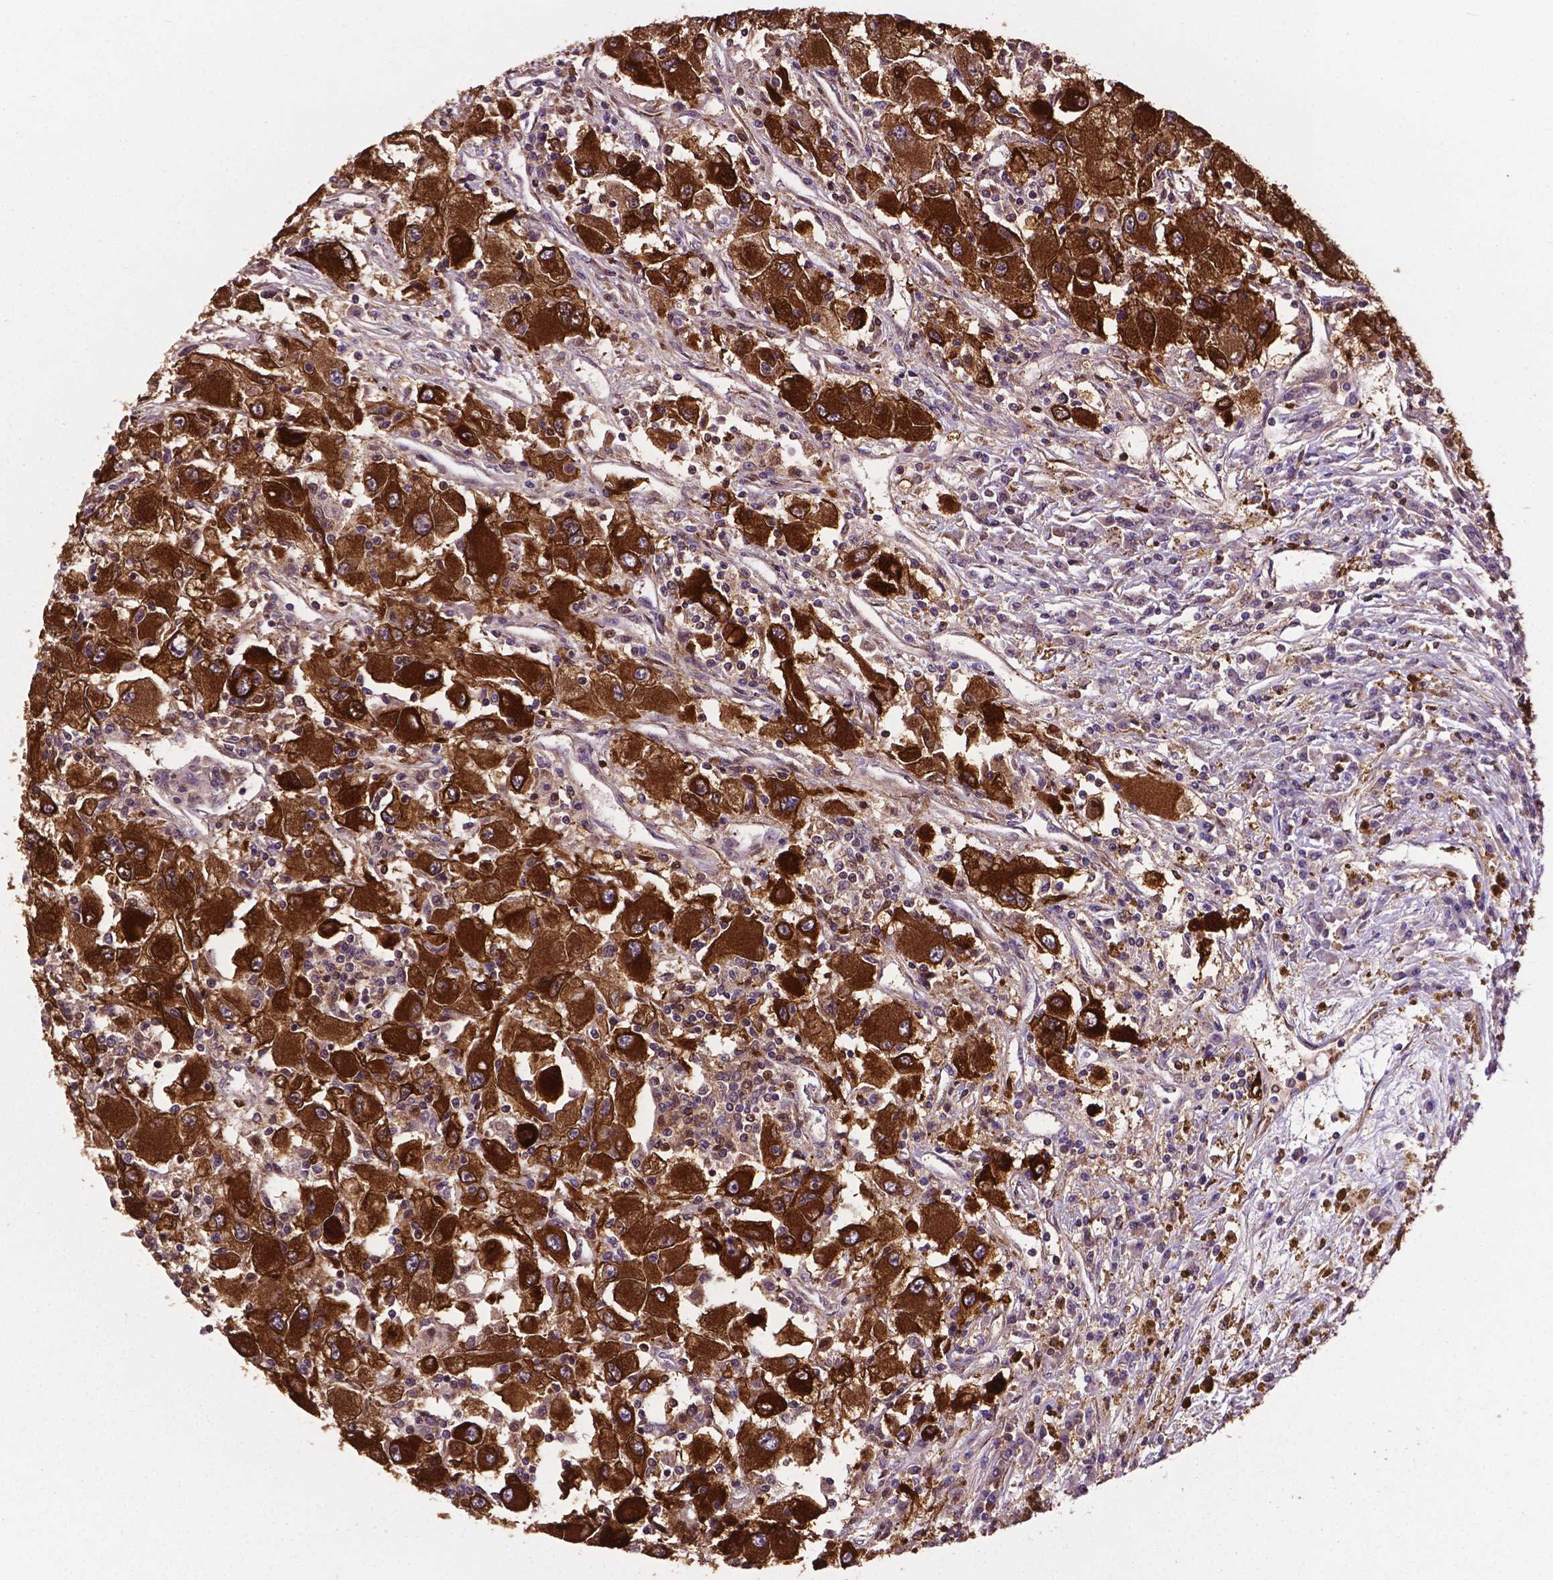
{"staining": {"intensity": "strong", "quantity": ">75%", "location": "cytoplasmic/membranous"}, "tissue": "renal cancer", "cell_type": "Tumor cells", "image_type": "cancer", "snomed": [{"axis": "morphology", "description": "Adenocarcinoma, NOS"}, {"axis": "topography", "description": "Kidney"}], "caption": "Renal adenocarcinoma was stained to show a protein in brown. There is high levels of strong cytoplasmic/membranous expression in approximately >75% of tumor cells. (DAB IHC, brown staining for protein, blue staining for nuclei).", "gene": "SMAD3", "patient": {"sex": "female", "age": 67}}